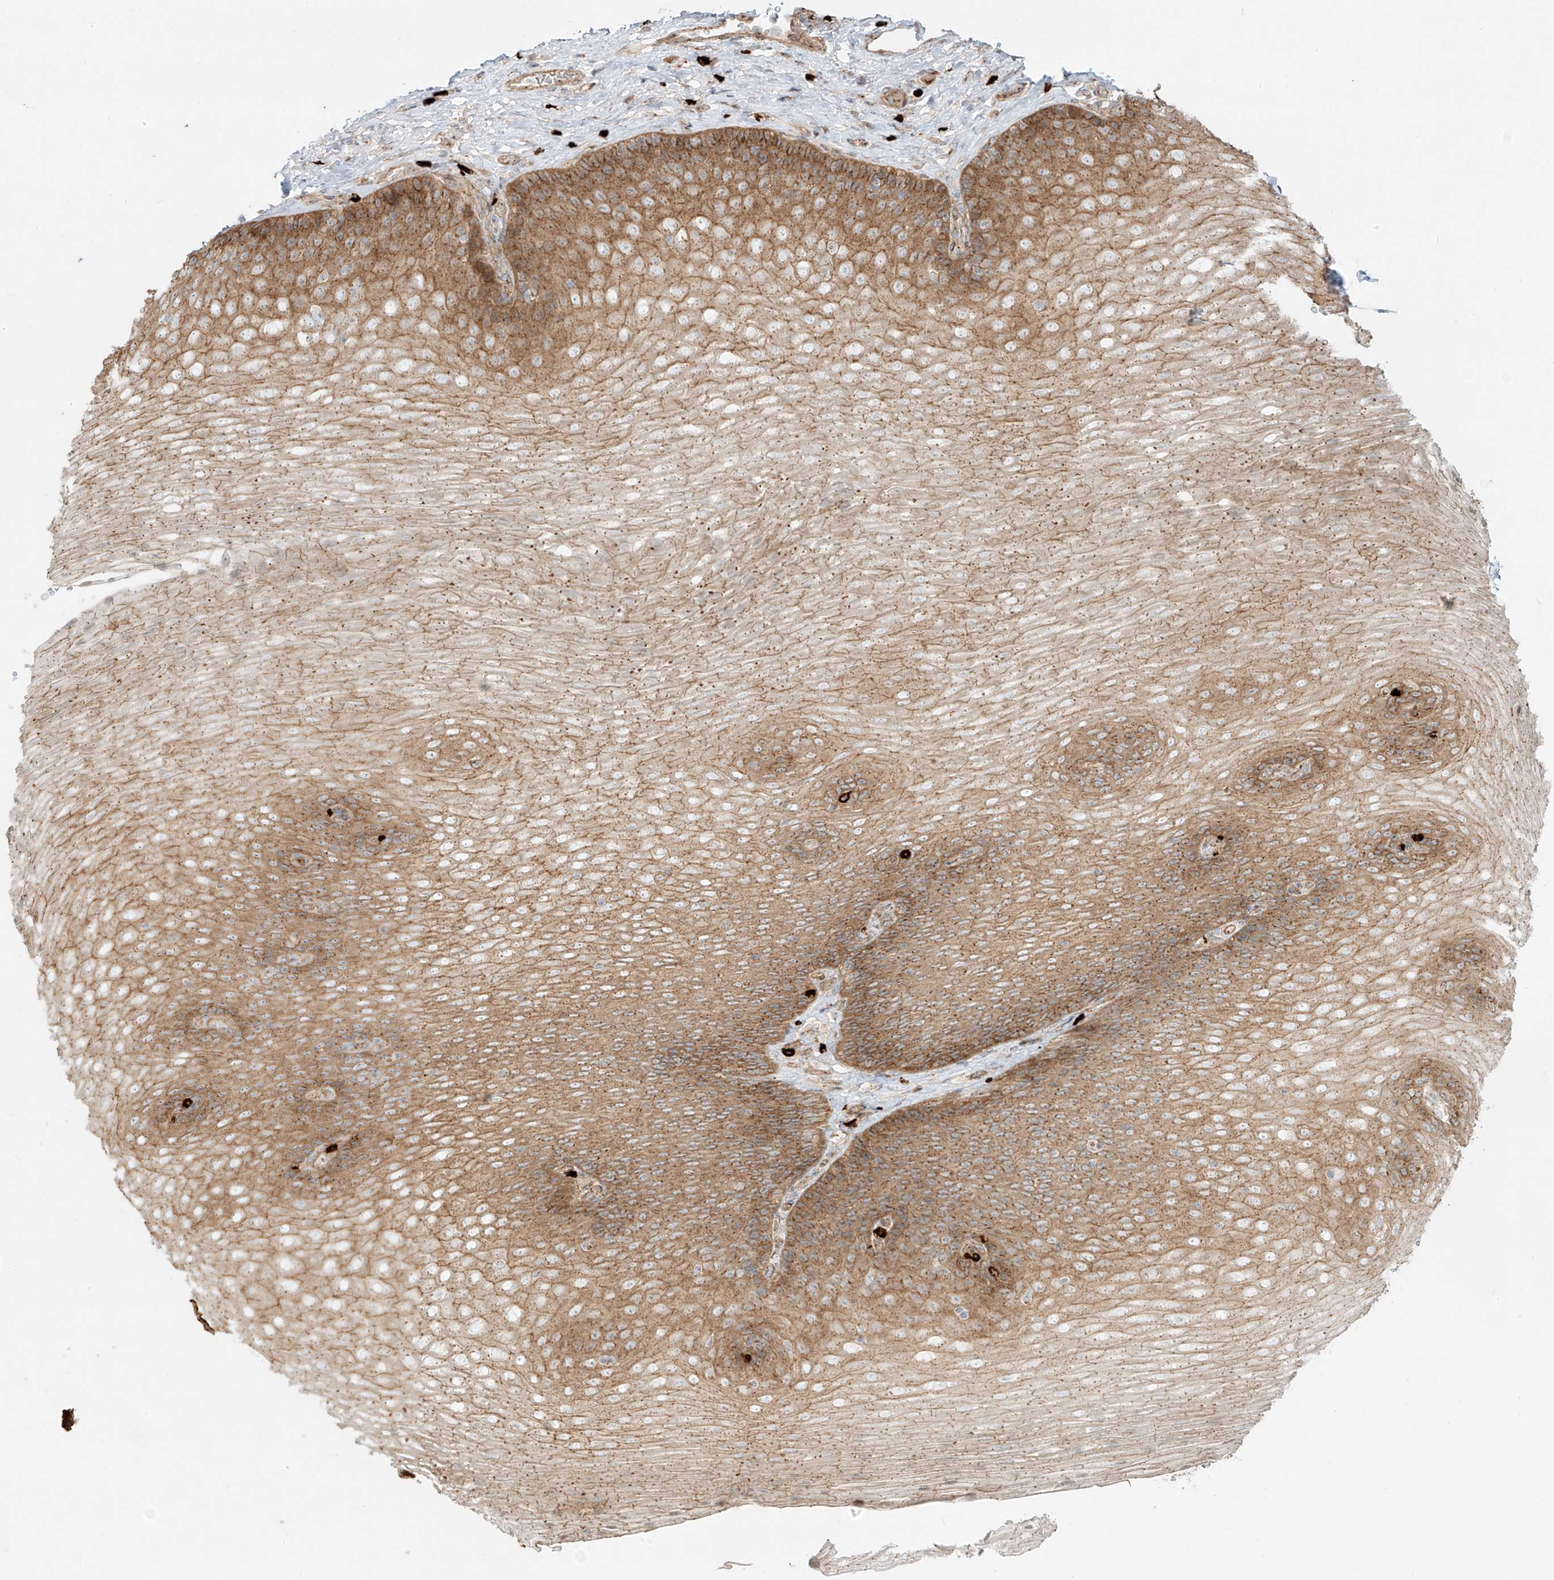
{"staining": {"intensity": "moderate", "quantity": ">75%", "location": "cytoplasmic/membranous"}, "tissue": "esophagus", "cell_type": "Squamous epithelial cells", "image_type": "normal", "snomed": [{"axis": "morphology", "description": "Normal tissue, NOS"}, {"axis": "topography", "description": "Esophagus"}], "caption": "The histopathology image shows immunohistochemical staining of benign esophagus. There is moderate cytoplasmic/membranous staining is identified in about >75% of squamous epithelial cells.", "gene": "ZNF287", "patient": {"sex": "female", "age": 66}}